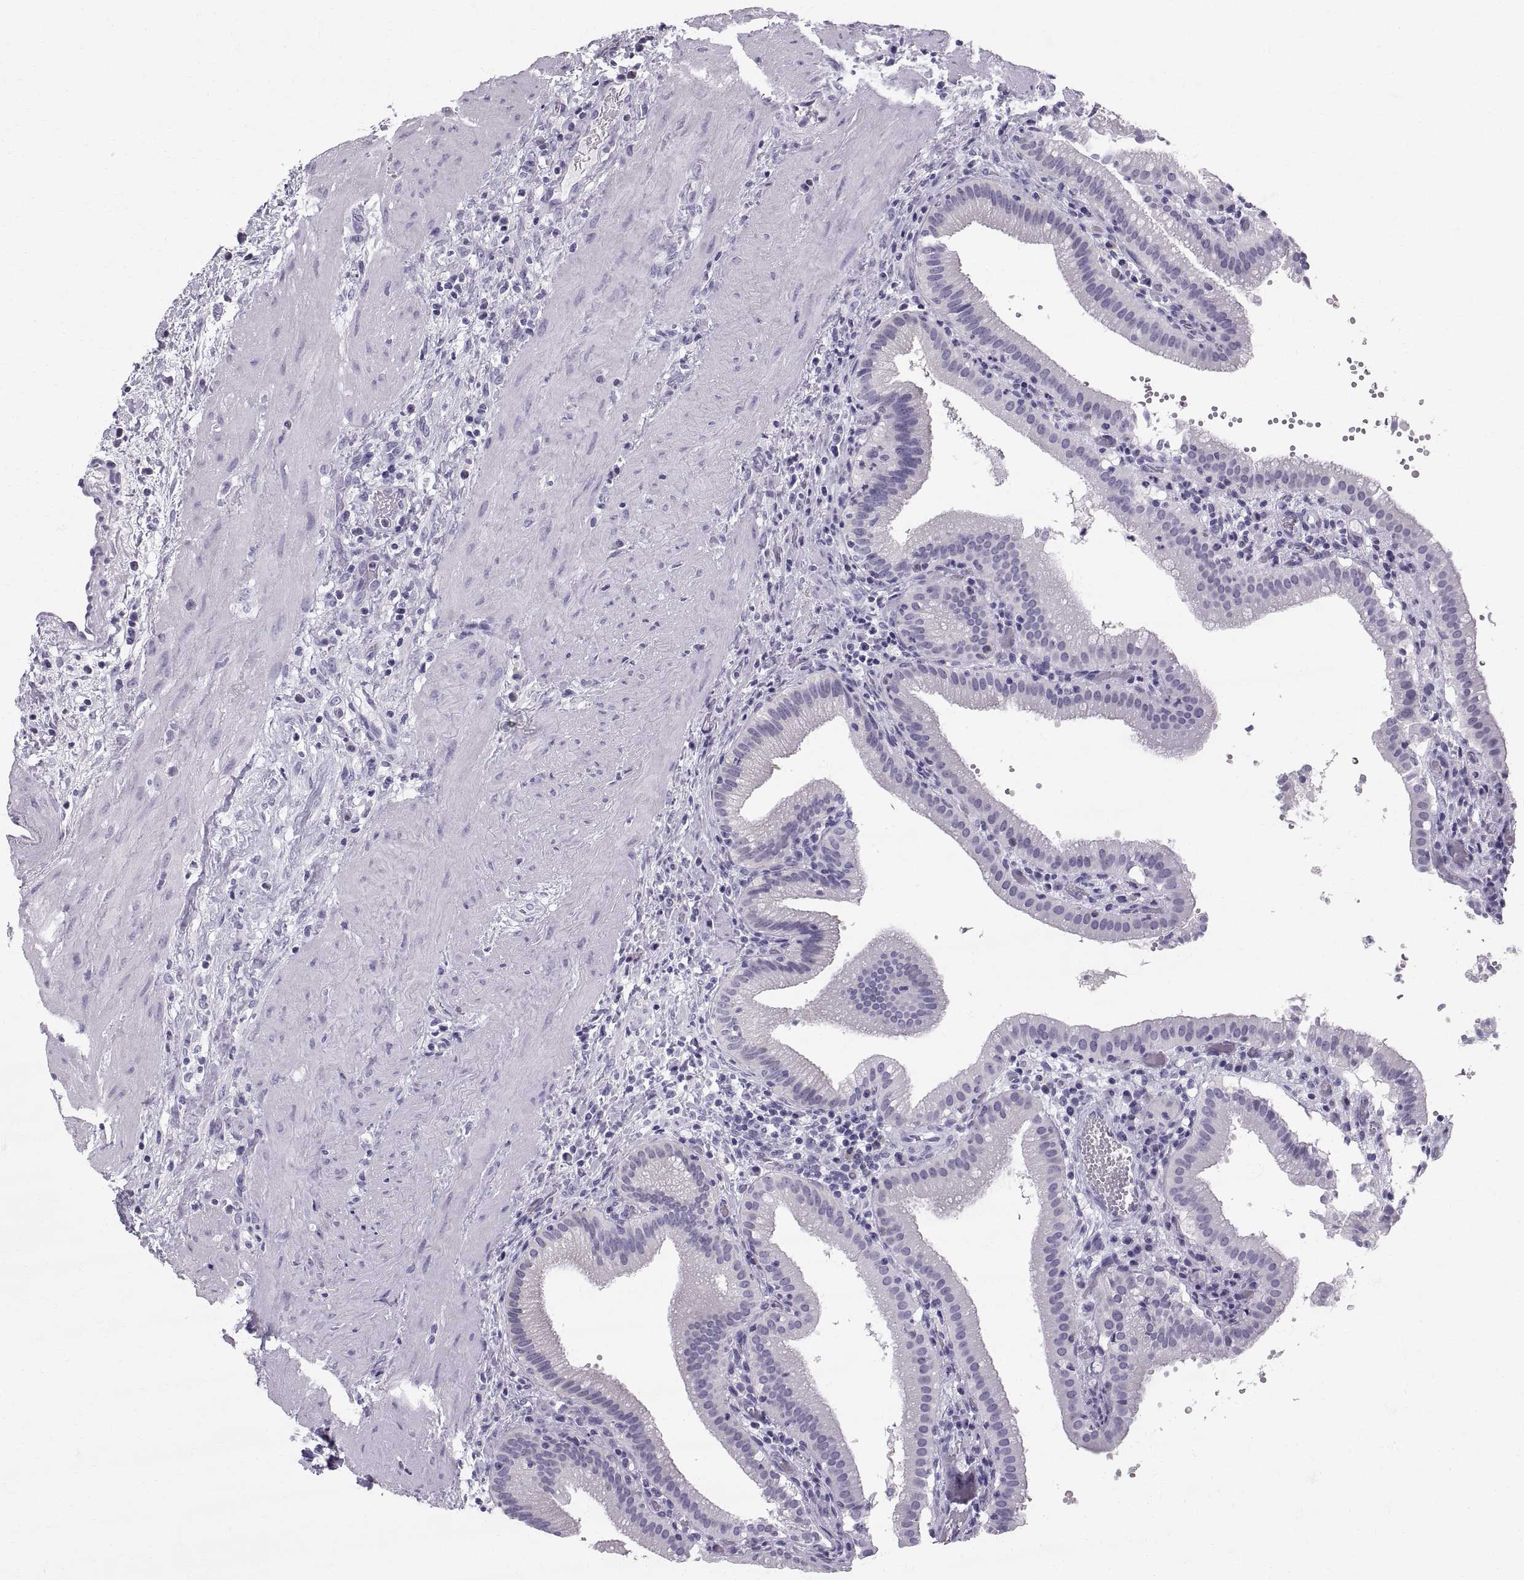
{"staining": {"intensity": "negative", "quantity": "none", "location": "none"}, "tissue": "gallbladder", "cell_type": "Glandular cells", "image_type": "normal", "snomed": [{"axis": "morphology", "description": "Normal tissue, NOS"}, {"axis": "topography", "description": "Gallbladder"}], "caption": "IHC photomicrograph of benign gallbladder: gallbladder stained with DAB reveals no significant protein staining in glandular cells. (DAB (3,3'-diaminobenzidine) IHC visualized using brightfield microscopy, high magnification).", "gene": "SLC22A6", "patient": {"sex": "male", "age": 42}}